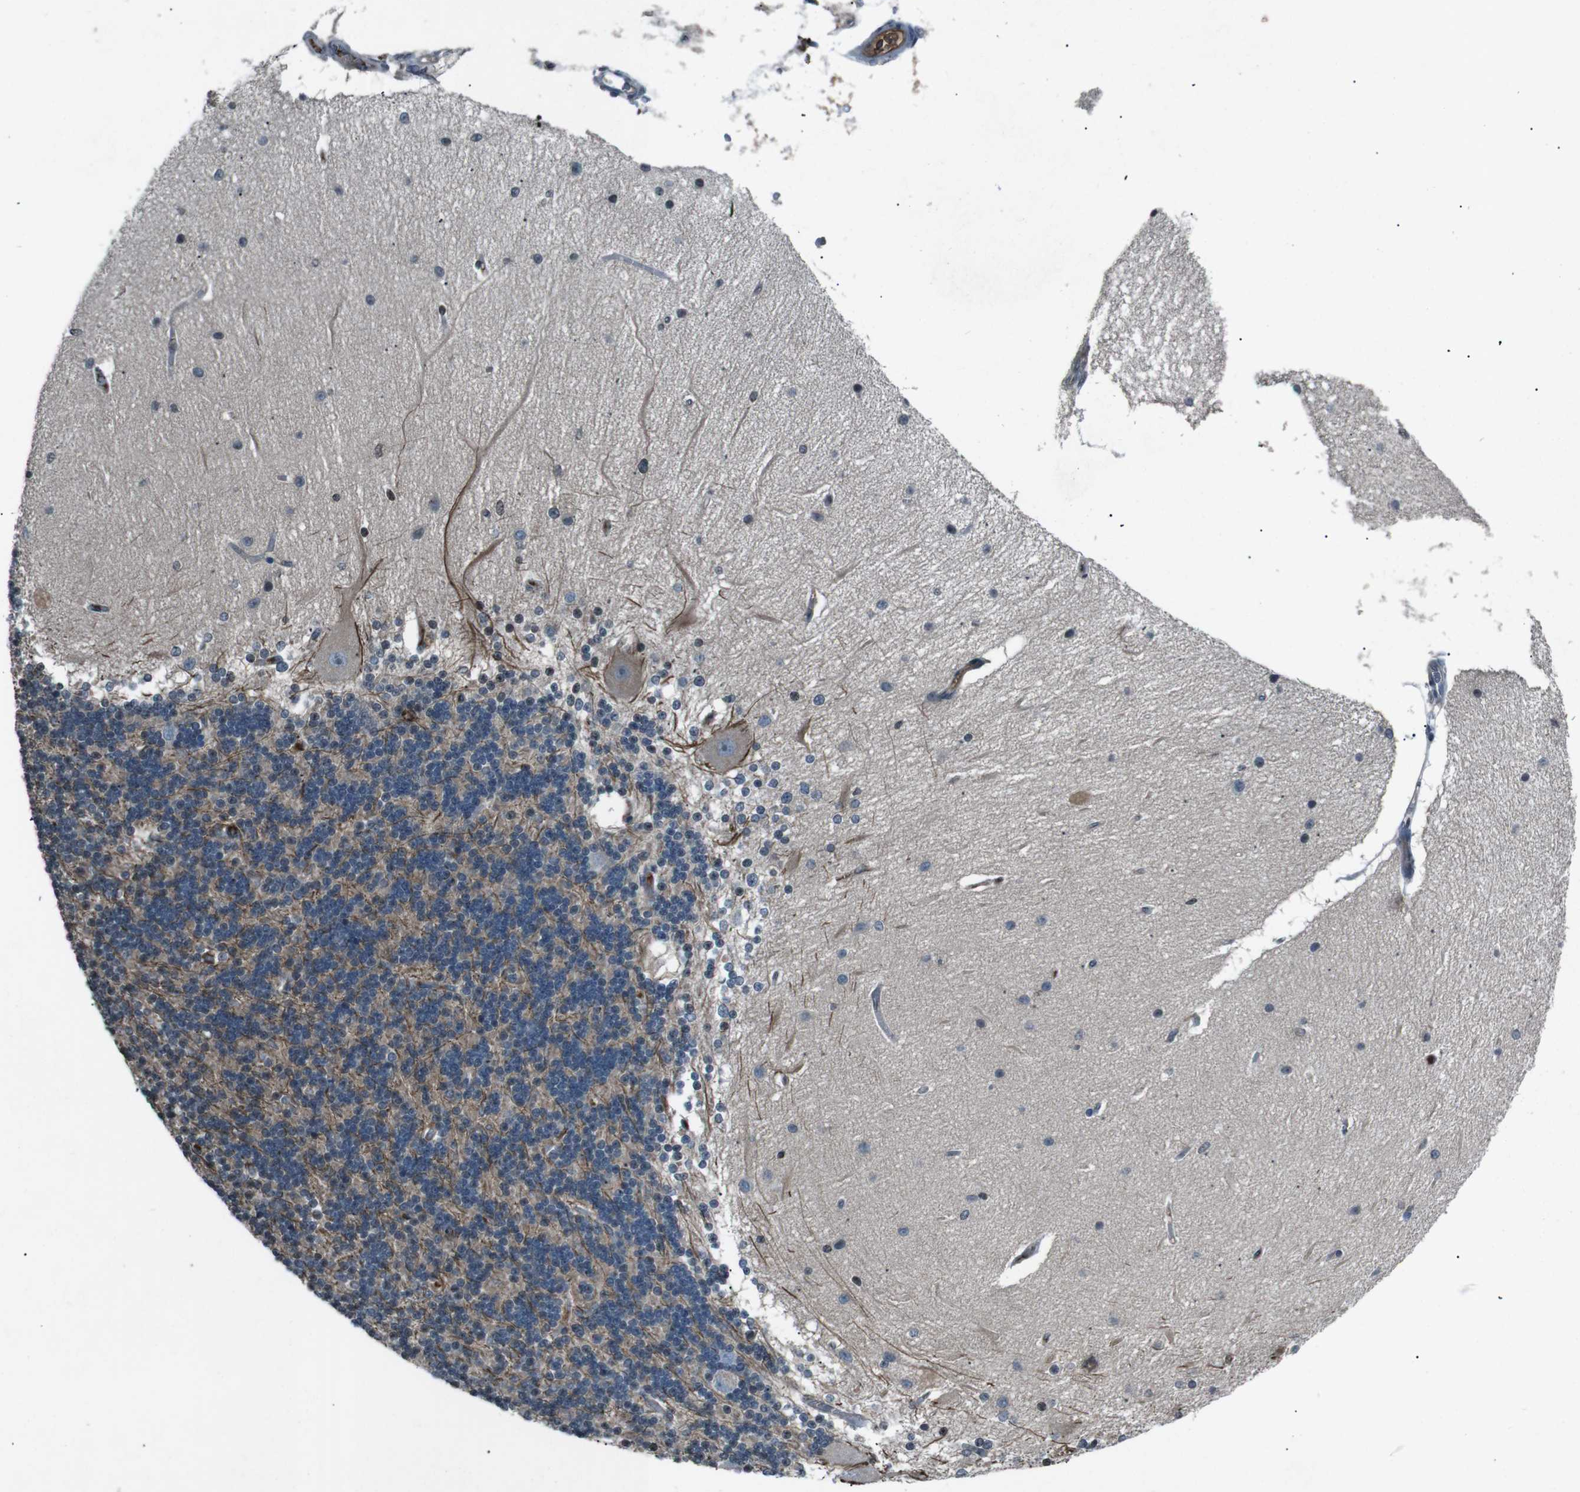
{"staining": {"intensity": "weak", "quantity": "25%-75%", "location": "cytoplasmic/membranous"}, "tissue": "cerebellum", "cell_type": "Cells in granular layer", "image_type": "normal", "snomed": [{"axis": "morphology", "description": "Normal tissue, NOS"}, {"axis": "topography", "description": "Cerebellum"}], "caption": "A histopathology image of human cerebellum stained for a protein exhibits weak cytoplasmic/membranous brown staining in cells in granular layer. The staining is performed using DAB (3,3'-diaminobenzidine) brown chromogen to label protein expression. The nuclei are counter-stained blue using hematoxylin.", "gene": "UGT1A6", "patient": {"sex": "female", "age": 54}}